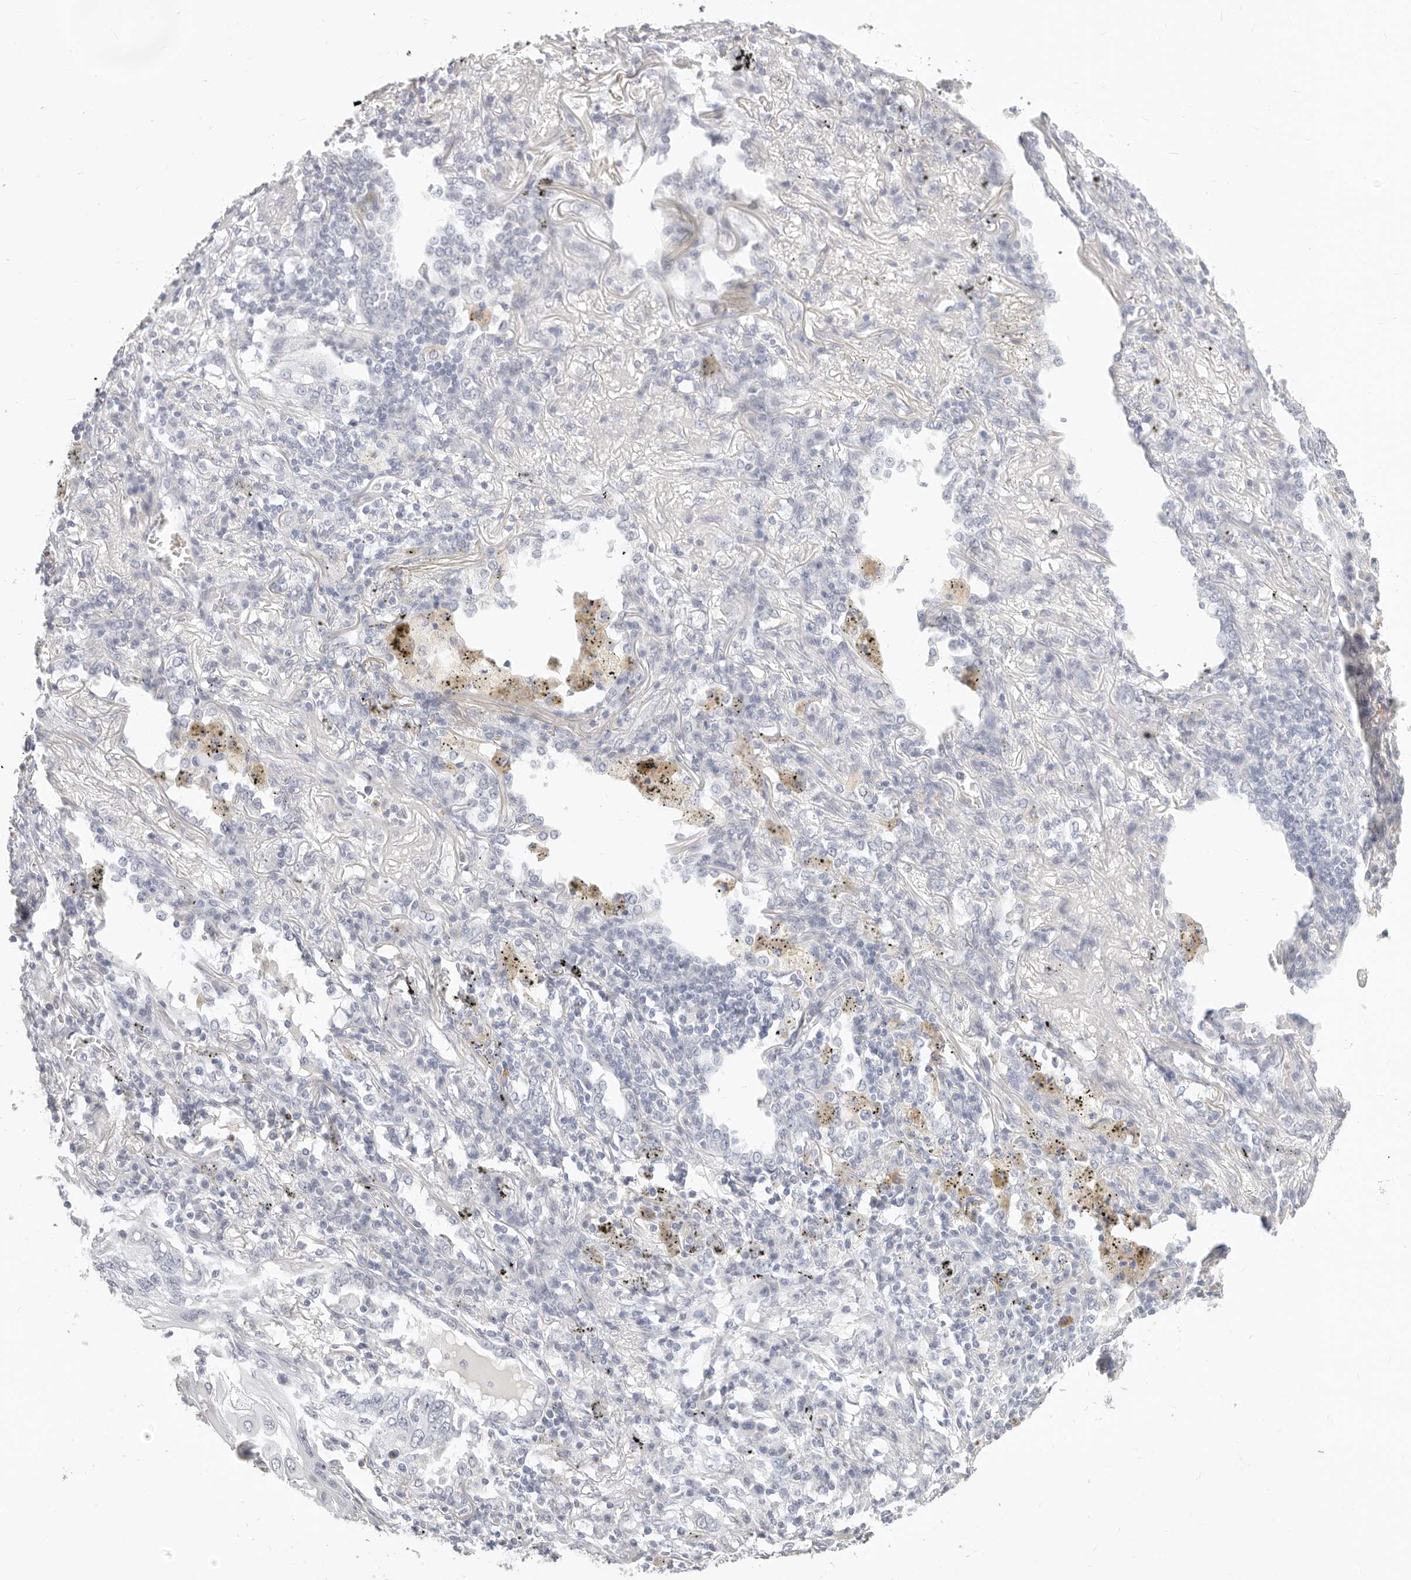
{"staining": {"intensity": "negative", "quantity": "none", "location": "none"}, "tissue": "lung cancer", "cell_type": "Tumor cells", "image_type": "cancer", "snomed": [{"axis": "morphology", "description": "Squamous cell carcinoma, NOS"}, {"axis": "topography", "description": "Lung"}], "caption": "Photomicrograph shows no protein staining in tumor cells of lung cancer (squamous cell carcinoma) tissue.", "gene": "ASCL1", "patient": {"sex": "female", "age": 63}}